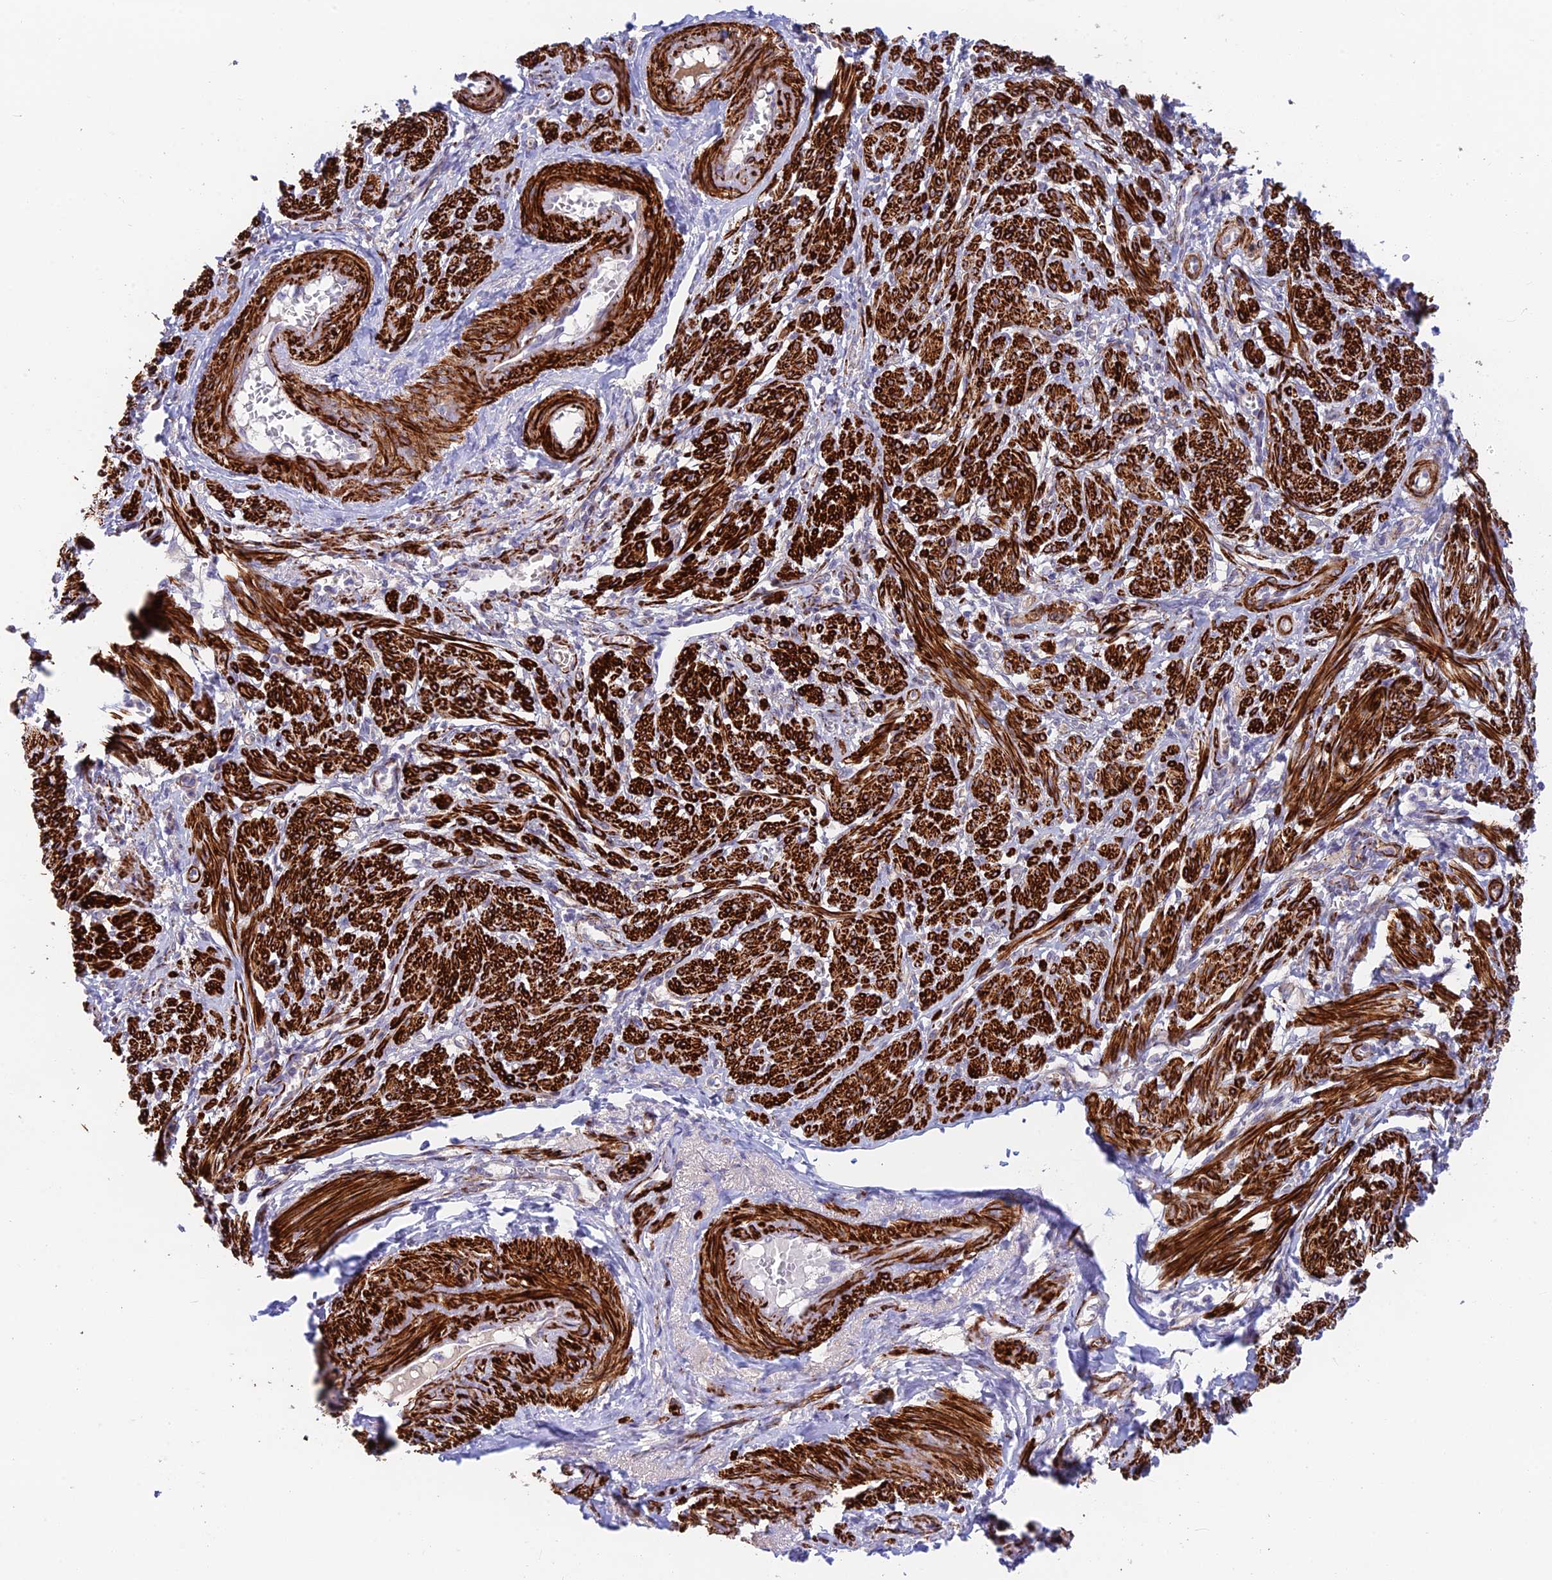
{"staining": {"intensity": "strong", "quantity": ">75%", "location": "cytoplasmic/membranous"}, "tissue": "smooth muscle", "cell_type": "Smooth muscle cells", "image_type": "normal", "snomed": [{"axis": "morphology", "description": "Normal tissue, NOS"}, {"axis": "topography", "description": "Smooth muscle"}], "caption": "The micrograph exhibits staining of normal smooth muscle, revealing strong cytoplasmic/membranous protein staining (brown color) within smooth muscle cells. The staining is performed using DAB (3,3'-diaminobenzidine) brown chromogen to label protein expression. The nuclei are counter-stained blue using hematoxylin.", "gene": "ANKRD50", "patient": {"sex": "female", "age": 39}}